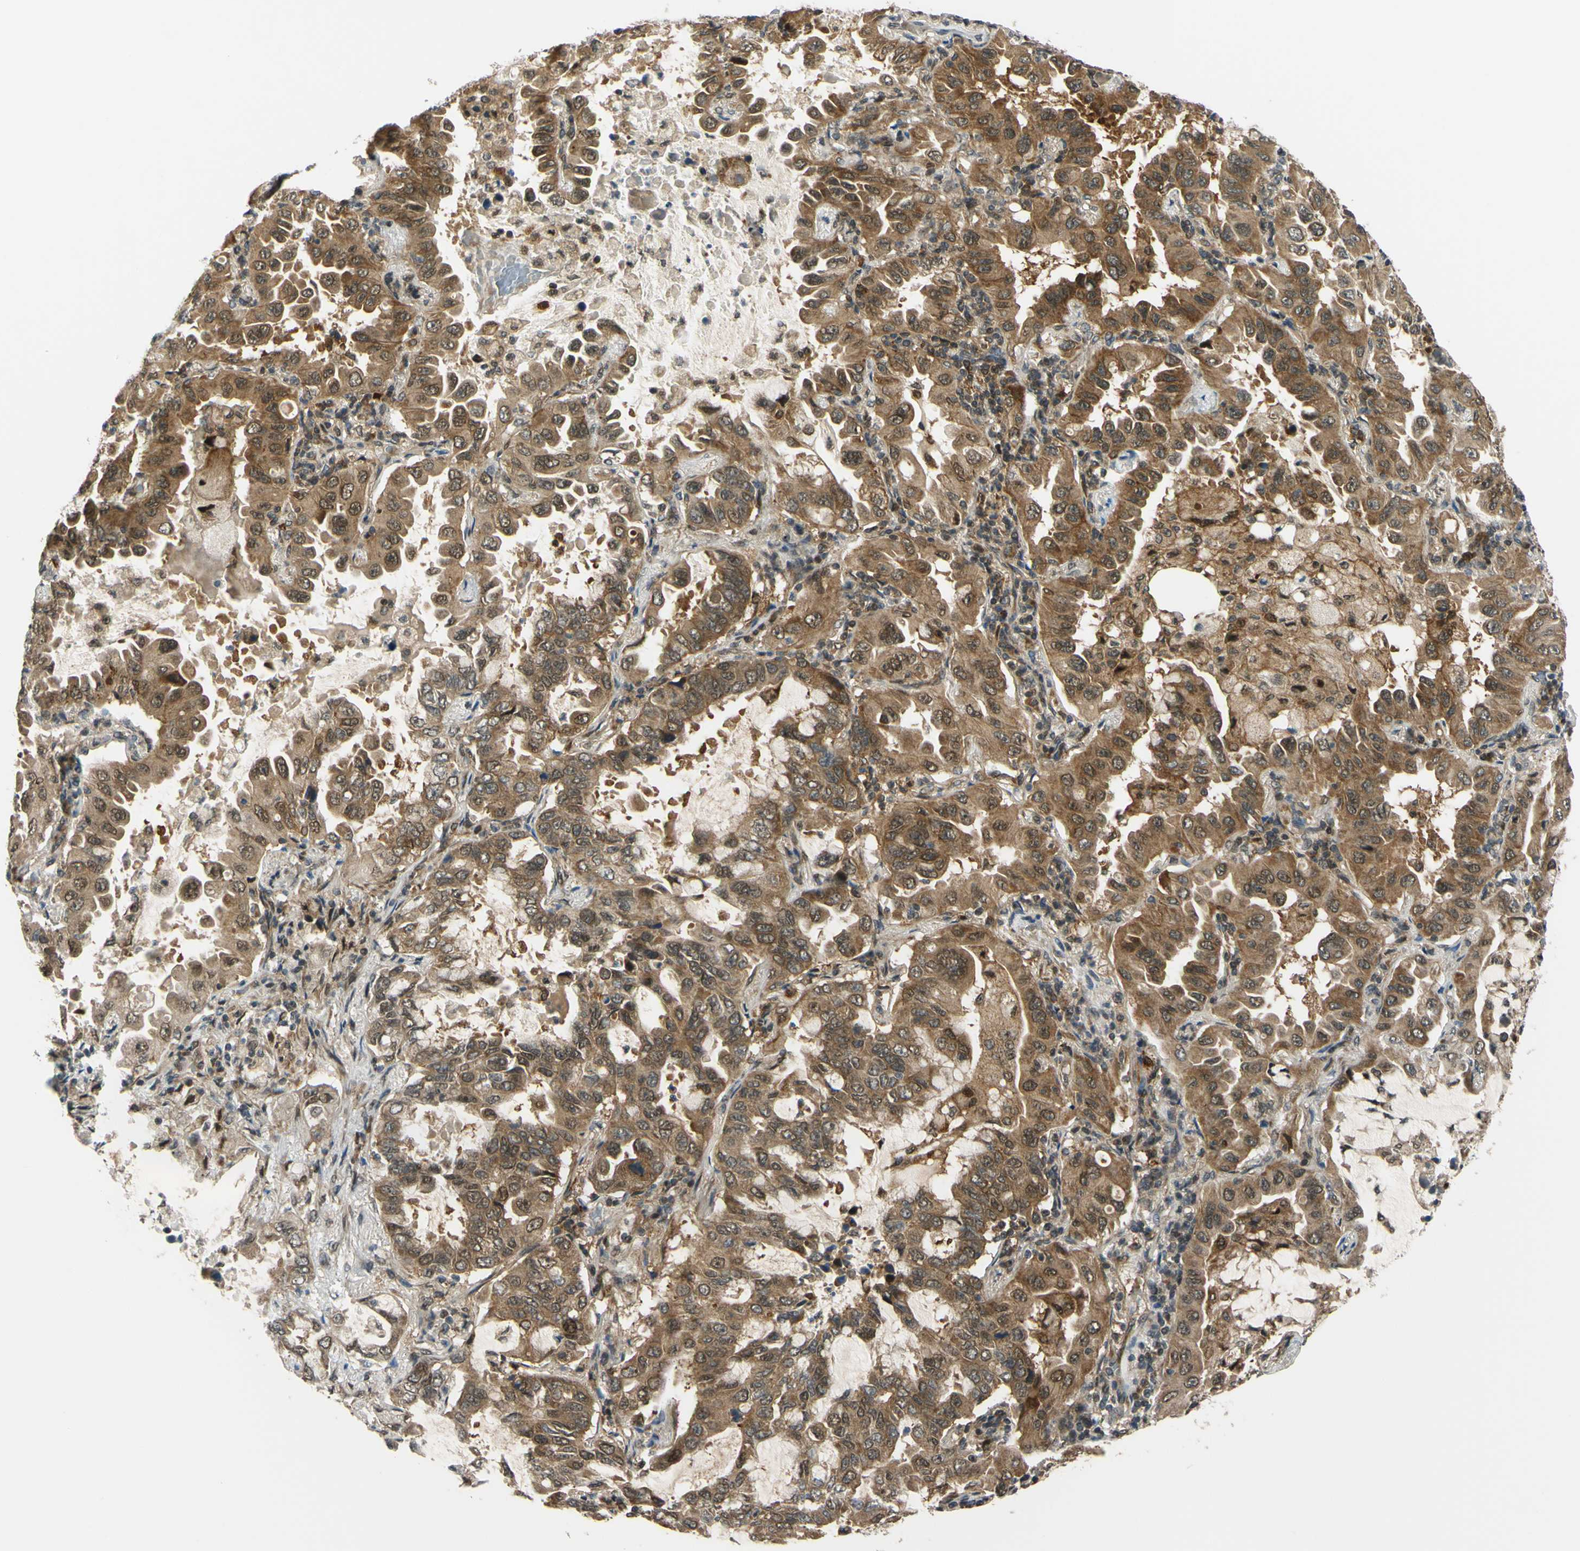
{"staining": {"intensity": "moderate", "quantity": ">75%", "location": "cytoplasmic/membranous"}, "tissue": "lung cancer", "cell_type": "Tumor cells", "image_type": "cancer", "snomed": [{"axis": "morphology", "description": "Adenocarcinoma, NOS"}, {"axis": "topography", "description": "Lung"}], "caption": "High-magnification brightfield microscopy of adenocarcinoma (lung) stained with DAB (brown) and counterstained with hematoxylin (blue). tumor cells exhibit moderate cytoplasmic/membranous positivity is seen in approximately>75% of cells.", "gene": "ABCC8", "patient": {"sex": "male", "age": 64}}